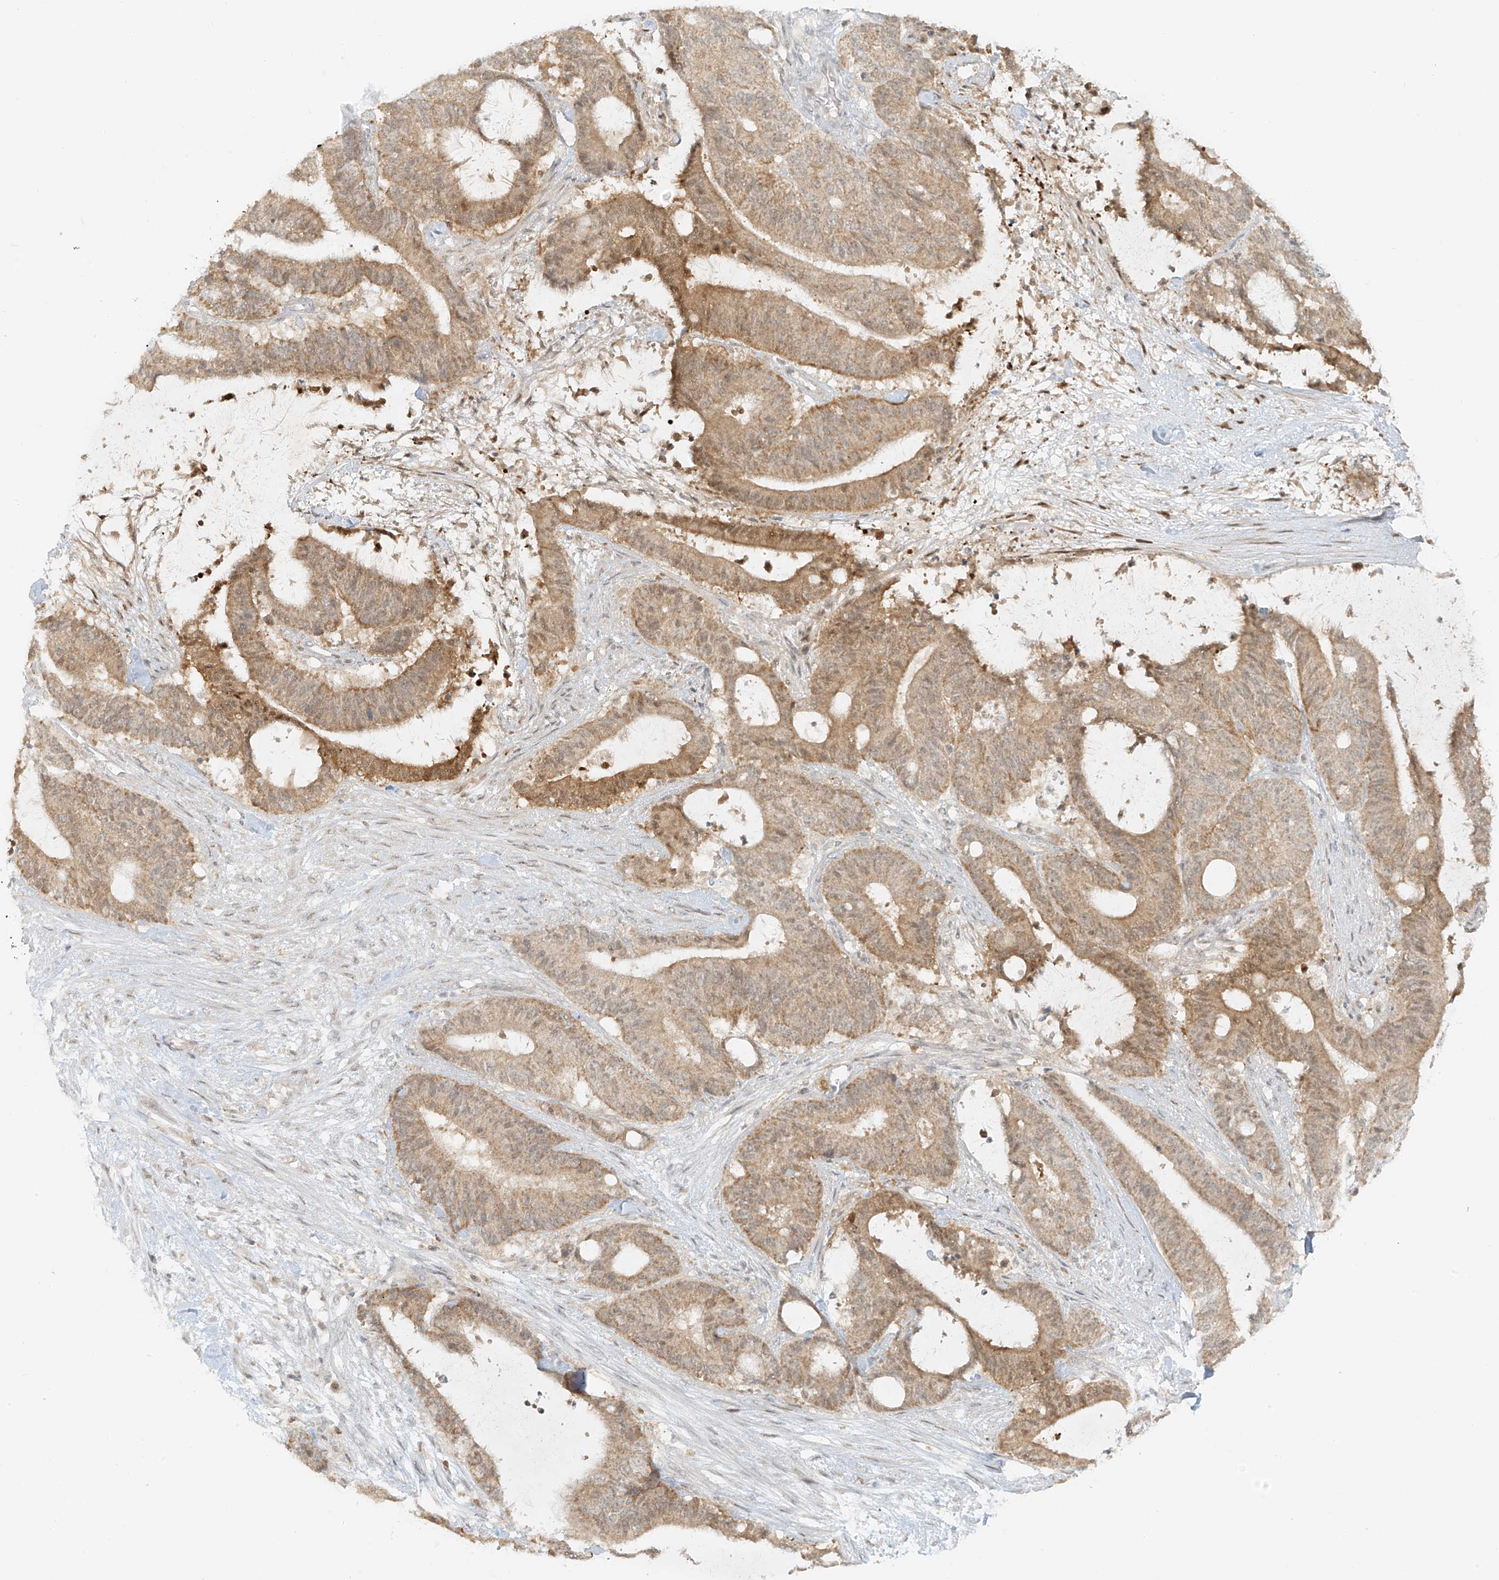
{"staining": {"intensity": "moderate", "quantity": ">75%", "location": "cytoplasmic/membranous,nuclear"}, "tissue": "liver cancer", "cell_type": "Tumor cells", "image_type": "cancer", "snomed": [{"axis": "morphology", "description": "Normal tissue, NOS"}, {"axis": "morphology", "description": "Cholangiocarcinoma"}, {"axis": "topography", "description": "Liver"}, {"axis": "topography", "description": "Peripheral nerve tissue"}], "caption": "This is a histology image of immunohistochemistry (IHC) staining of liver cancer (cholangiocarcinoma), which shows moderate staining in the cytoplasmic/membranous and nuclear of tumor cells.", "gene": "MIPEP", "patient": {"sex": "female", "age": 73}}